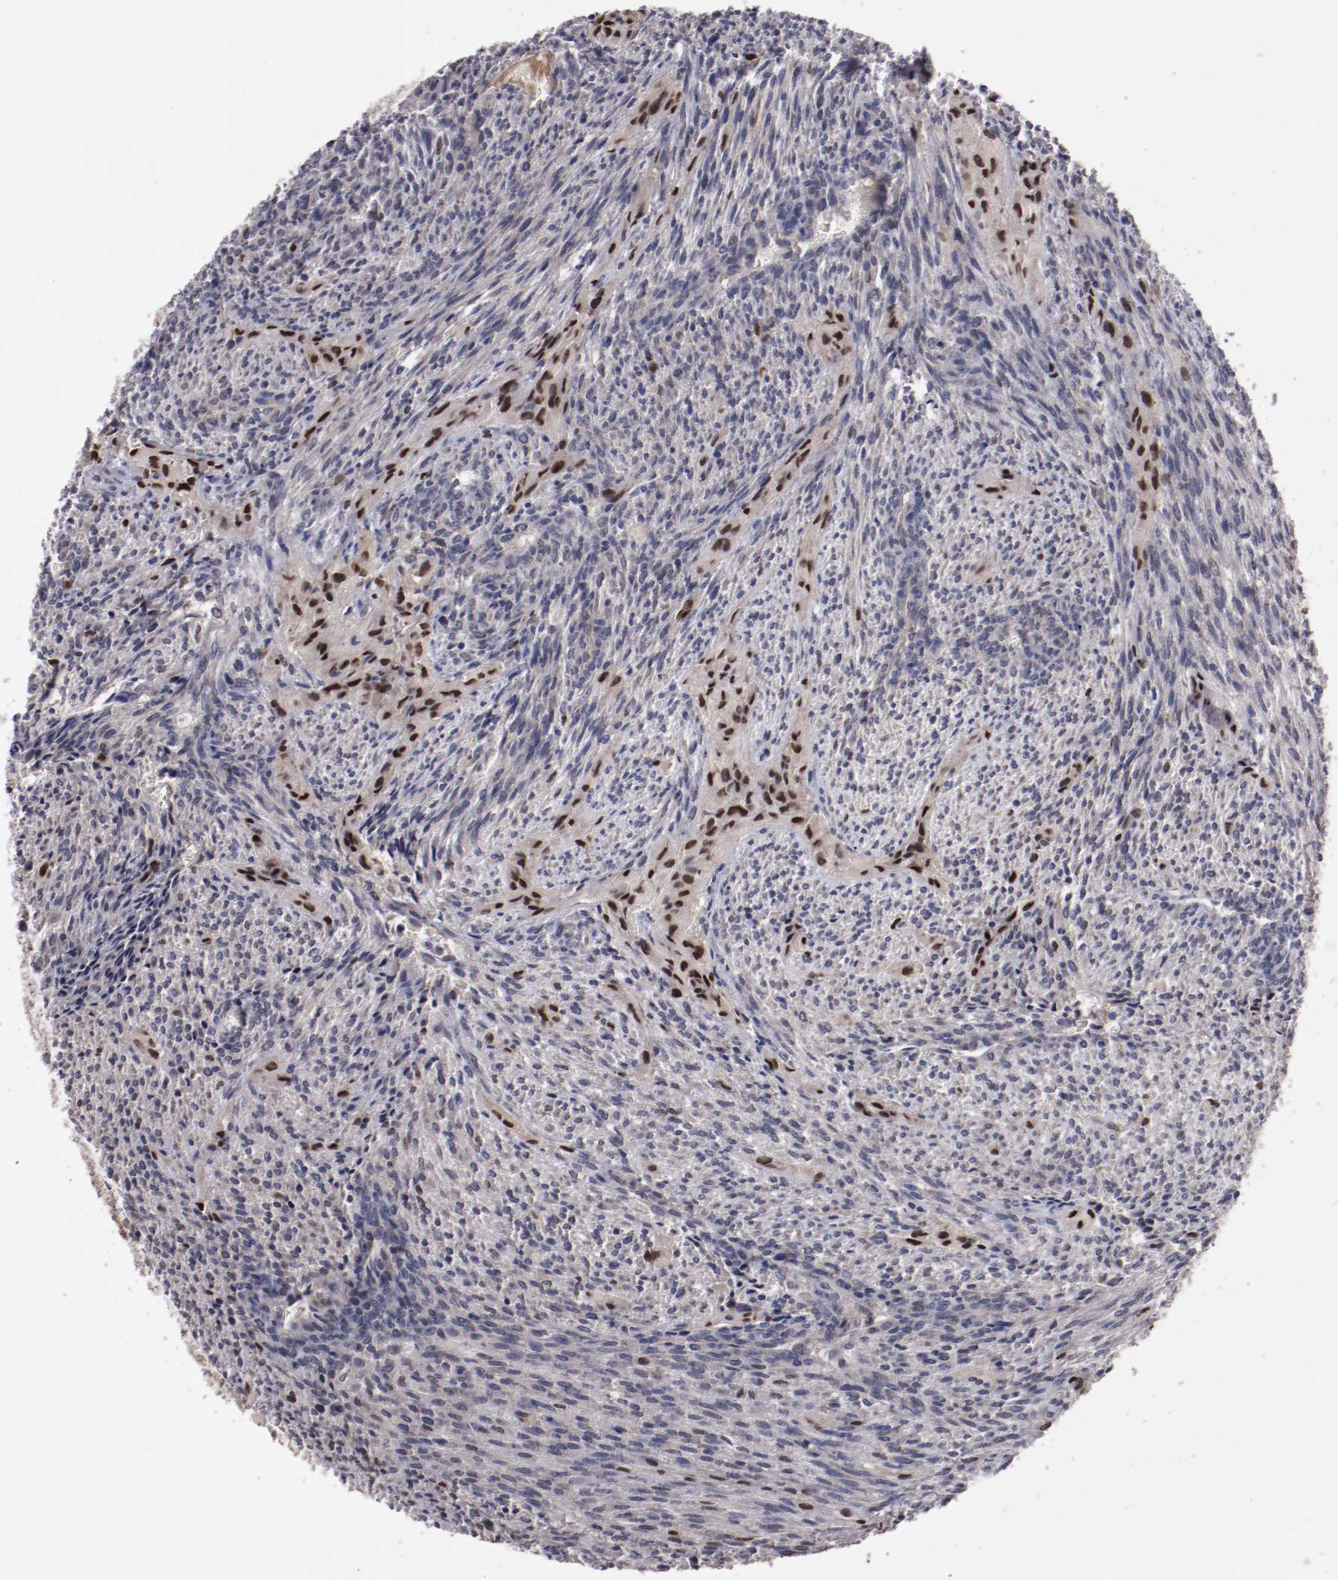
{"staining": {"intensity": "strong", "quantity": "<25%", "location": "cytoplasmic/membranous,nuclear"}, "tissue": "glioma", "cell_type": "Tumor cells", "image_type": "cancer", "snomed": [{"axis": "morphology", "description": "Glioma, malignant, High grade"}, {"axis": "topography", "description": "Cerebral cortex"}], "caption": "Malignant glioma (high-grade) tissue reveals strong cytoplasmic/membranous and nuclear positivity in approximately <25% of tumor cells, visualized by immunohistochemistry. (brown staining indicates protein expression, while blue staining denotes nuclei).", "gene": "FAM81A", "patient": {"sex": "female", "age": 55}}